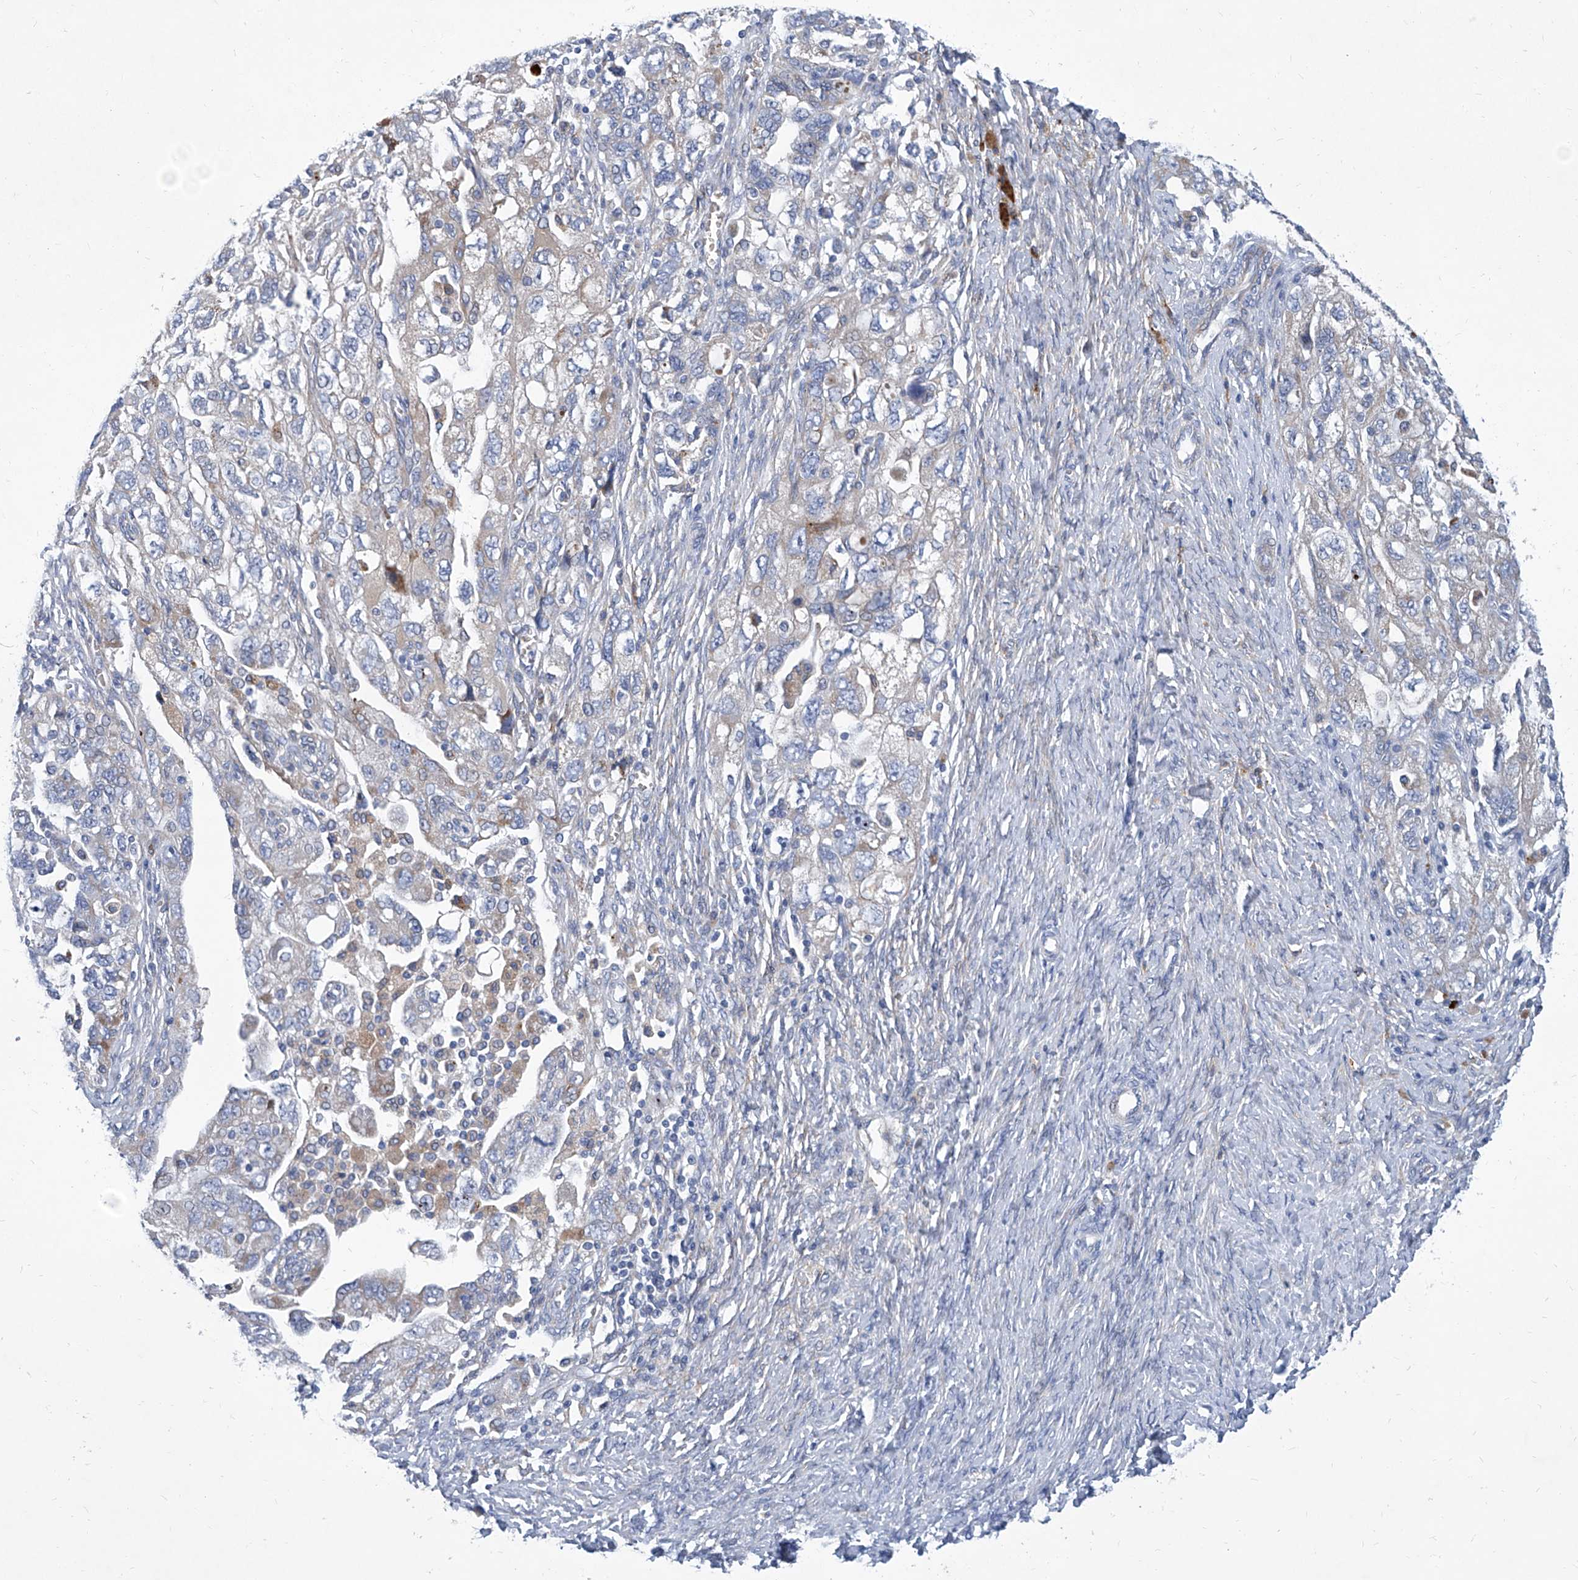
{"staining": {"intensity": "negative", "quantity": "none", "location": "none"}, "tissue": "ovarian cancer", "cell_type": "Tumor cells", "image_type": "cancer", "snomed": [{"axis": "morphology", "description": "Carcinoma, NOS"}, {"axis": "morphology", "description": "Cystadenocarcinoma, serous, NOS"}, {"axis": "topography", "description": "Ovary"}], "caption": "An IHC histopathology image of ovarian cancer is shown. There is no staining in tumor cells of ovarian cancer.", "gene": "FPR2", "patient": {"sex": "female", "age": 69}}